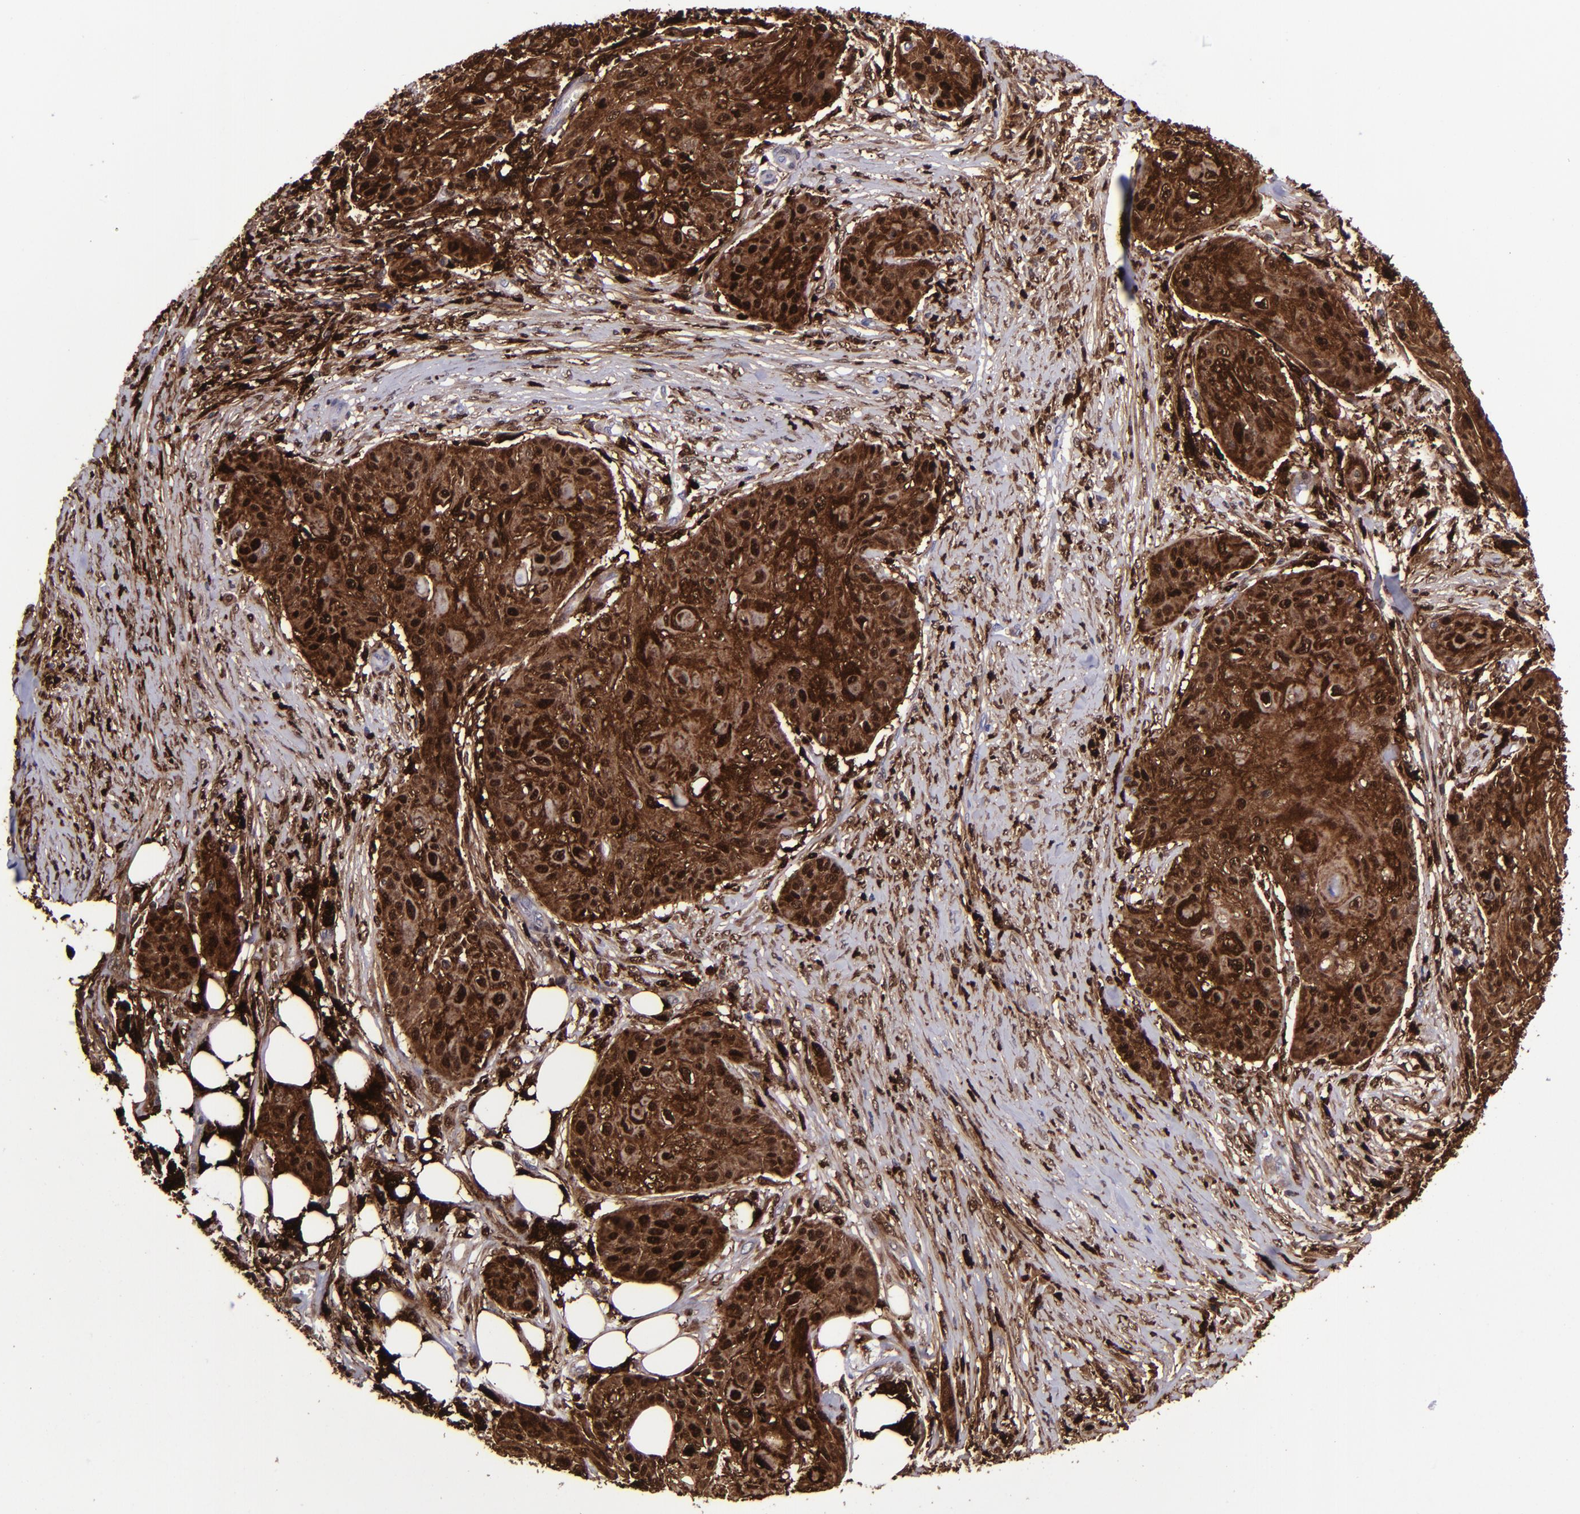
{"staining": {"intensity": "strong", "quantity": ">75%", "location": "cytoplasmic/membranous,nuclear"}, "tissue": "skin cancer", "cell_type": "Tumor cells", "image_type": "cancer", "snomed": [{"axis": "morphology", "description": "Squamous cell carcinoma, NOS"}, {"axis": "topography", "description": "Skin"}], "caption": "Skin squamous cell carcinoma was stained to show a protein in brown. There is high levels of strong cytoplasmic/membranous and nuclear expression in about >75% of tumor cells.", "gene": "TYMP", "patient": {"sex": "female", "age": 88}}